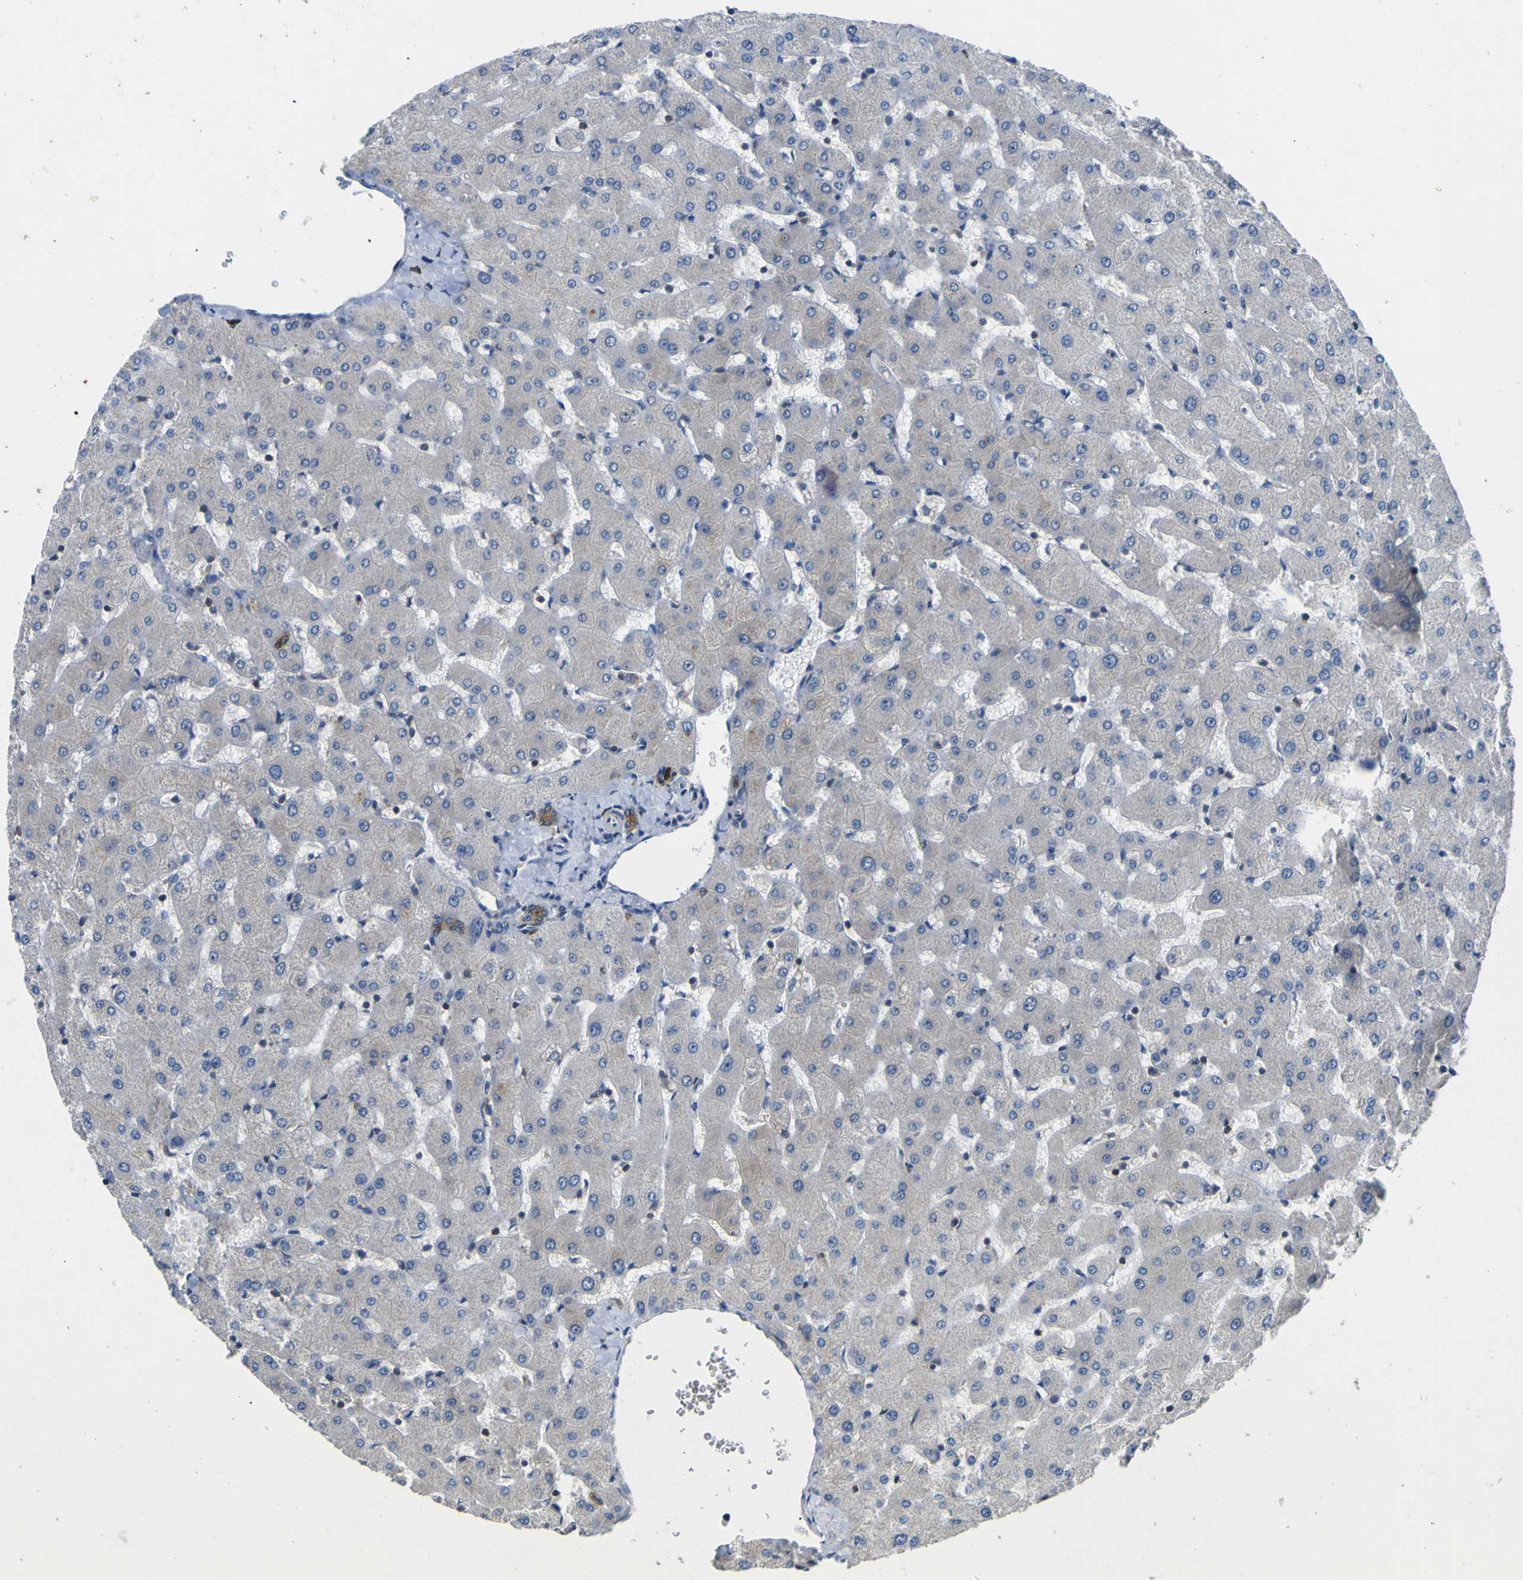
{"staining": {"intensity": "moderate", "quantity": ">75%", "location": "cytoplasmic/membranous"}, "tissue": "liver", "cell_type": "Cholangiocytes", "image_type": "normal", "snomed": [{"axis": "morphology", "description": "Normal tissue, NOS"}, {"axis": "topography", "description": "Liver"}], "caption": "Protein staining by IHC reveals moderate cytoplasmic/membranous staining in approximately >75% of cholangiocytes in normal liver. The staining was performed using DAB to visualize the protein expression in brown, while the nuclei were stained in blue with hematoxylin (Magnification: 20x).", "gene": "EML2", "patient": {"sex": "female", "age": 63}}